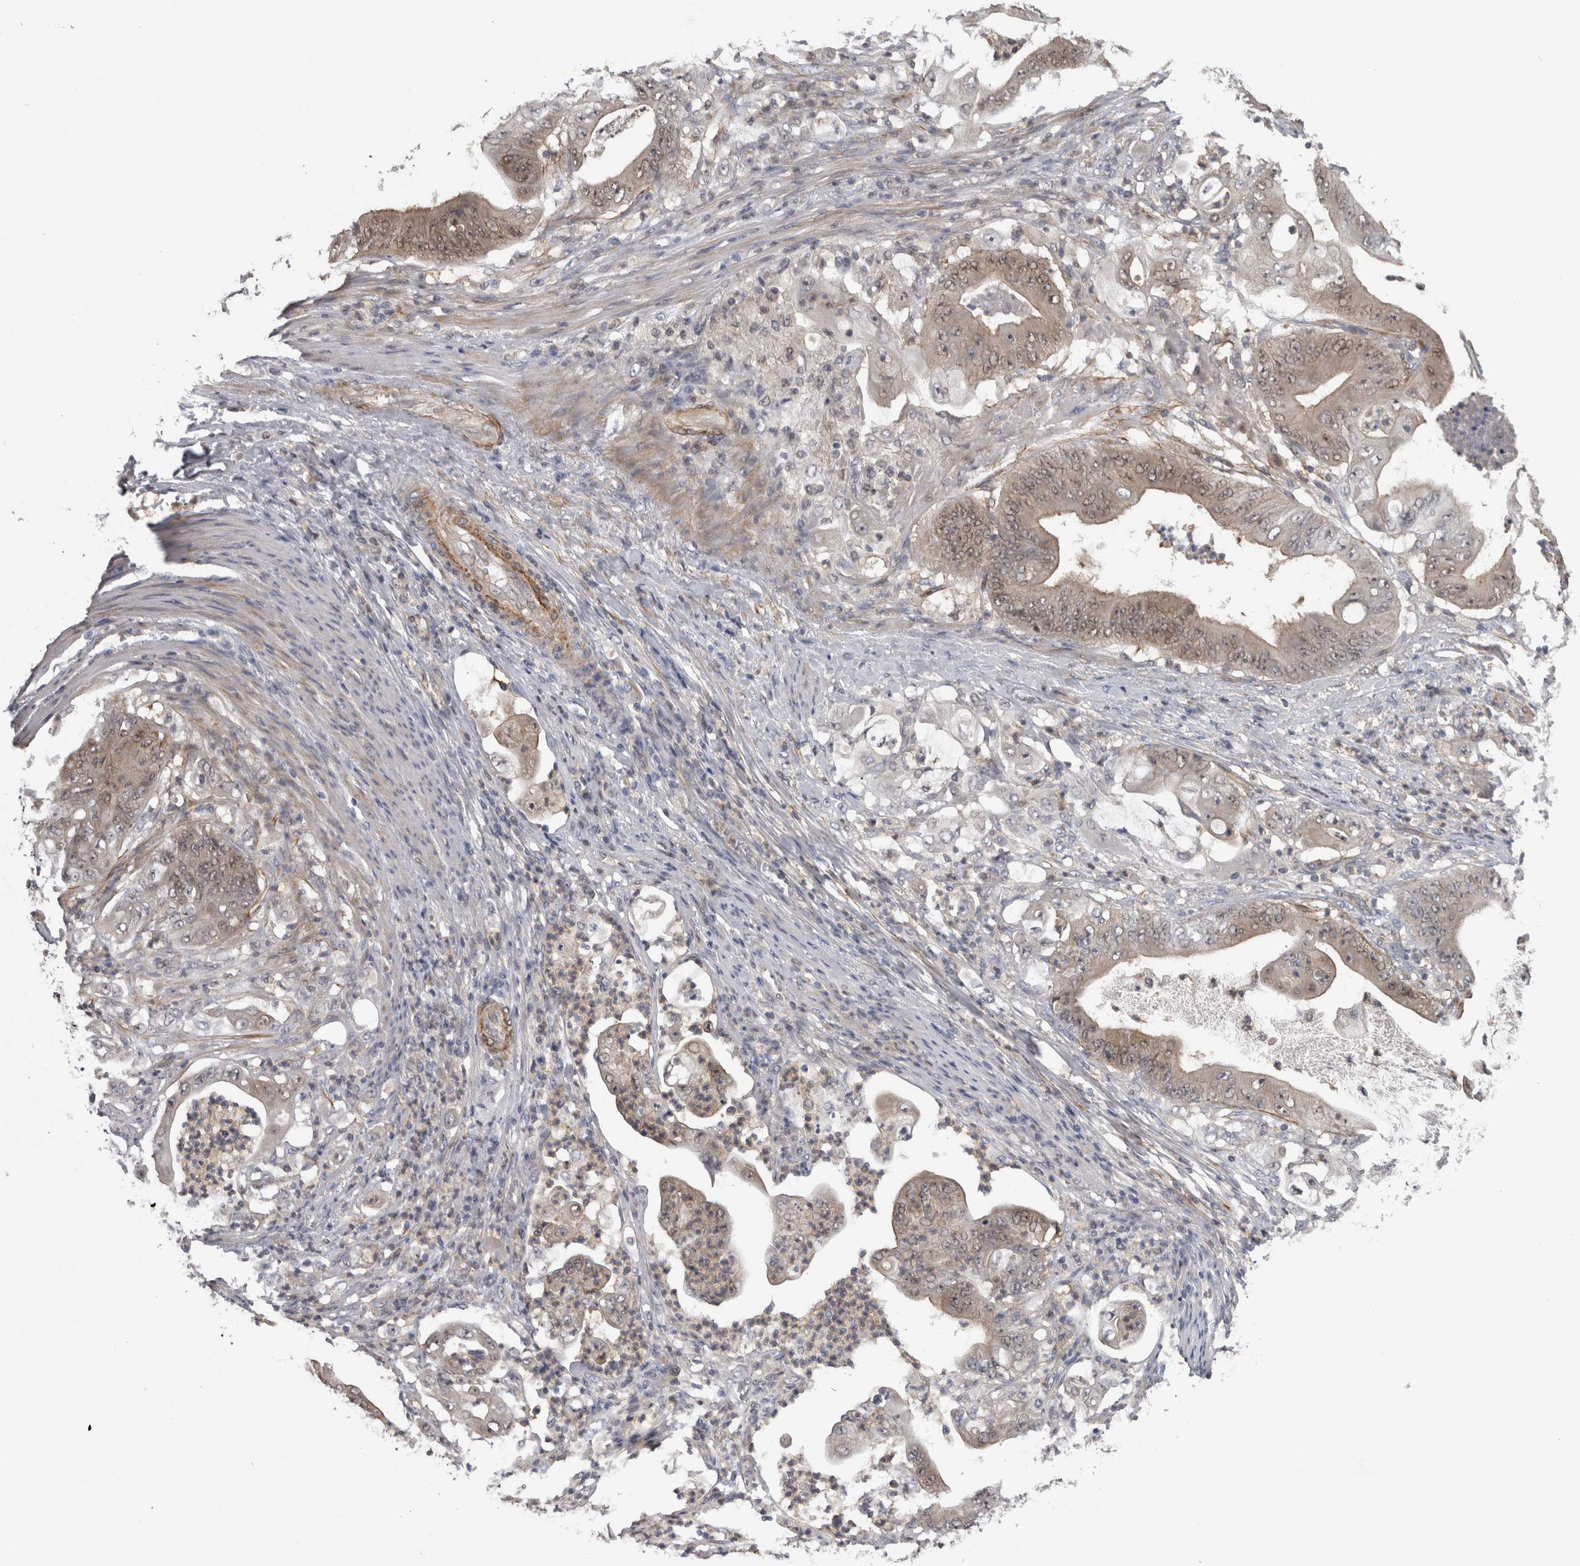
{"staining": {"intensity": "weak", "quantity": ">75%", "location": "cytoplasmic/membranous,nuclear"}, "tissue": "stomach cancer", "cell_type": "Tumor cells", "image_type": "cancer", "snomed": [{"axis": "morphology", "description": "Adenocarcinoma, NOS"}, {"axis": "topography", "description": "Stomach"}], "caption": "Immunohistochemical staining of human stomach cancer (adenocarcinoma) displays low levels of weak cytoplasmic/membranous and nuclear protein positivity in approximately >75% of tumor cells.", "gene": "NAPRT", "patient": {"sex": "female", "age": 73}}